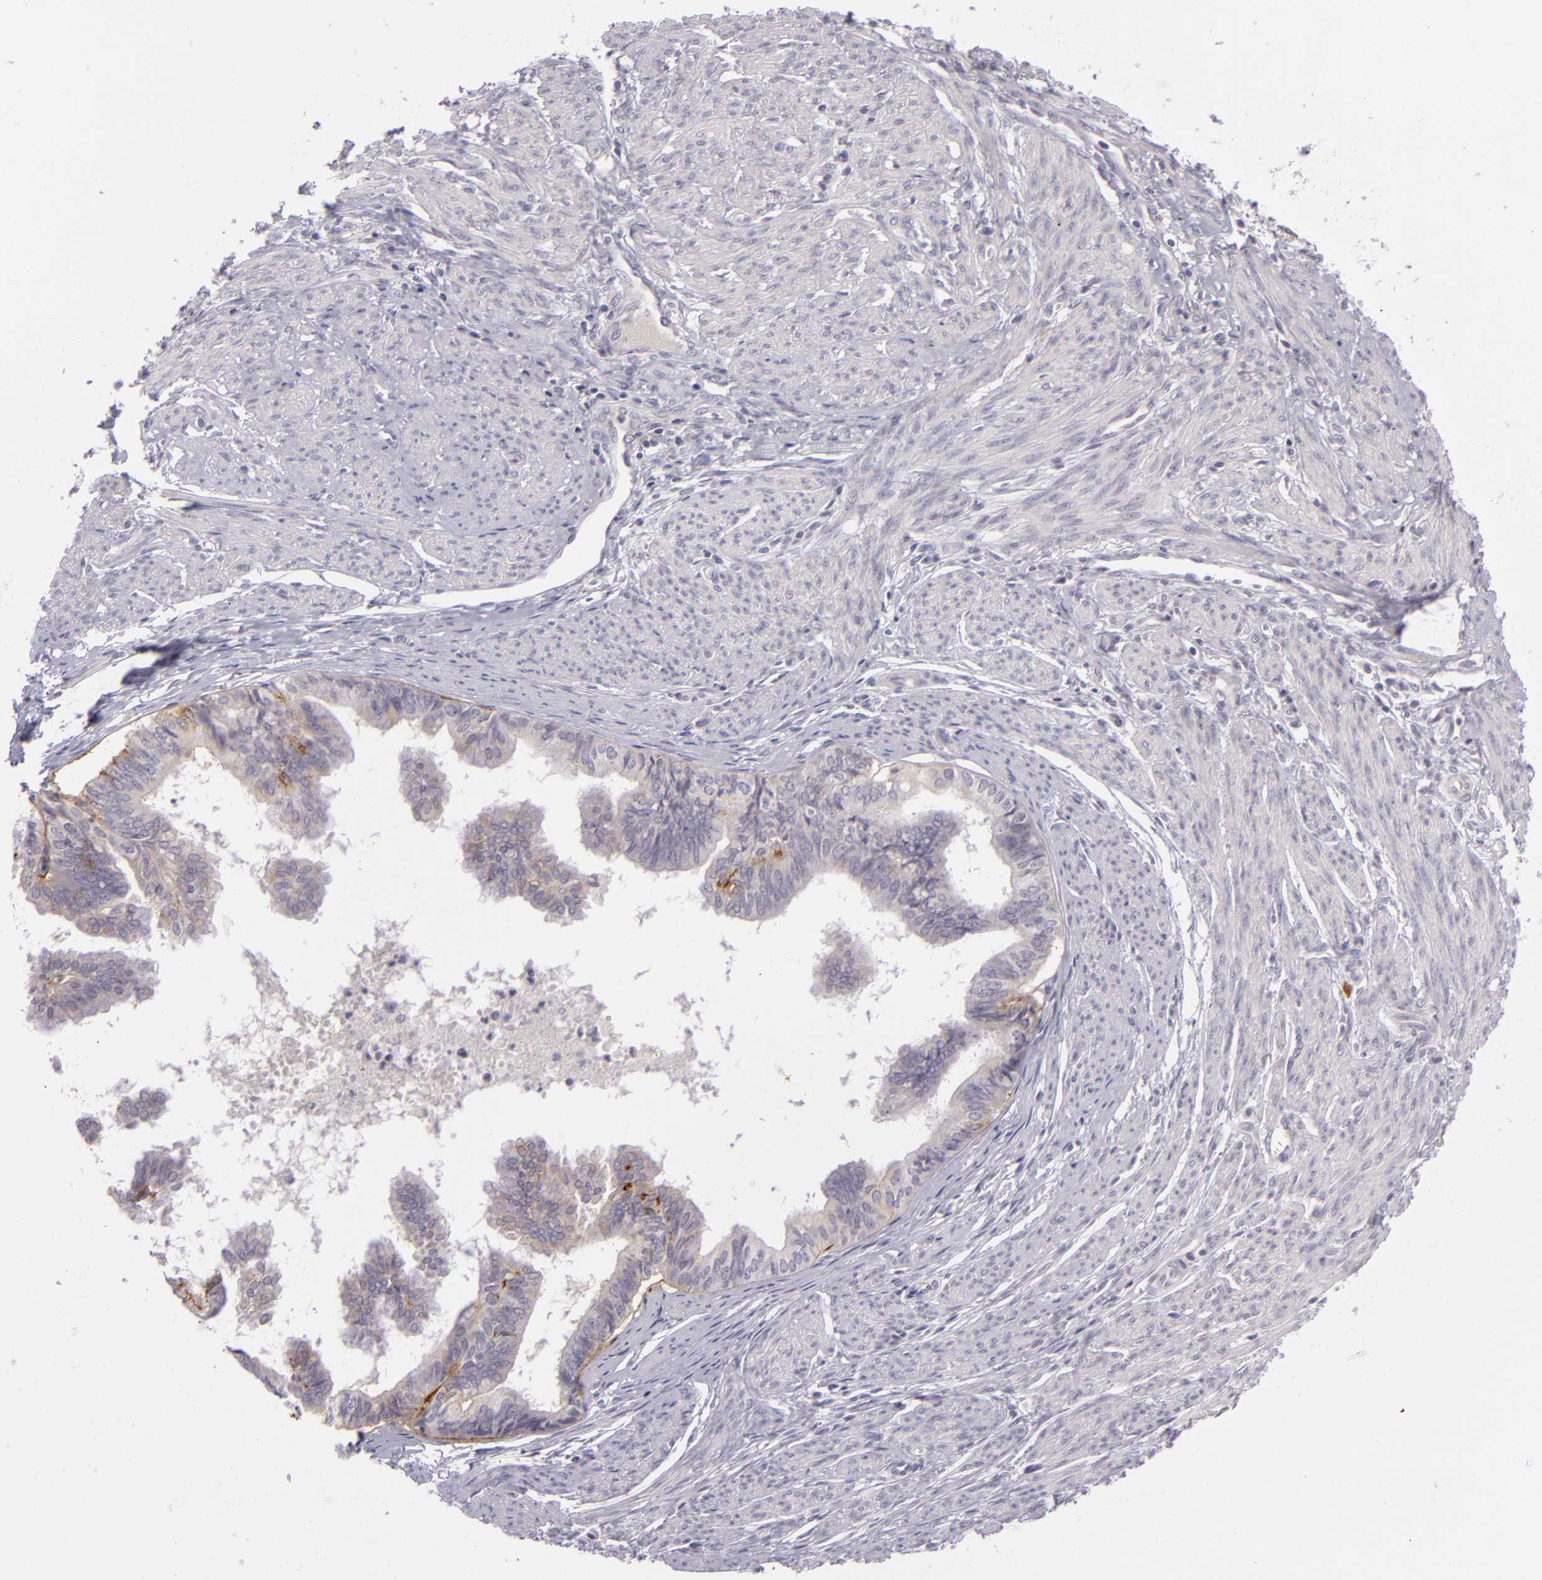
{"staining": {"intensity": "weak", "quantity": ">75%", "location": "cytoplasmic/membranous"}, "tissue": "endometrial cancer", "cell_type": "Tumor cells", "image_type": "cancer", "snomed": [{"axis": "morphology", "description": "Adenocarcinoma, NOS"}, {"axis": "topography", "description": "Endometrium"}], "caption": "Immunohistochemical staining of endometrial adenocarcinoma shows low levels of weak cytoplasmic/membranous protein expression in approximately >75% of tumor cells.", "gene": "DAG1", "patient": {"sex": "female", "age": 75}}